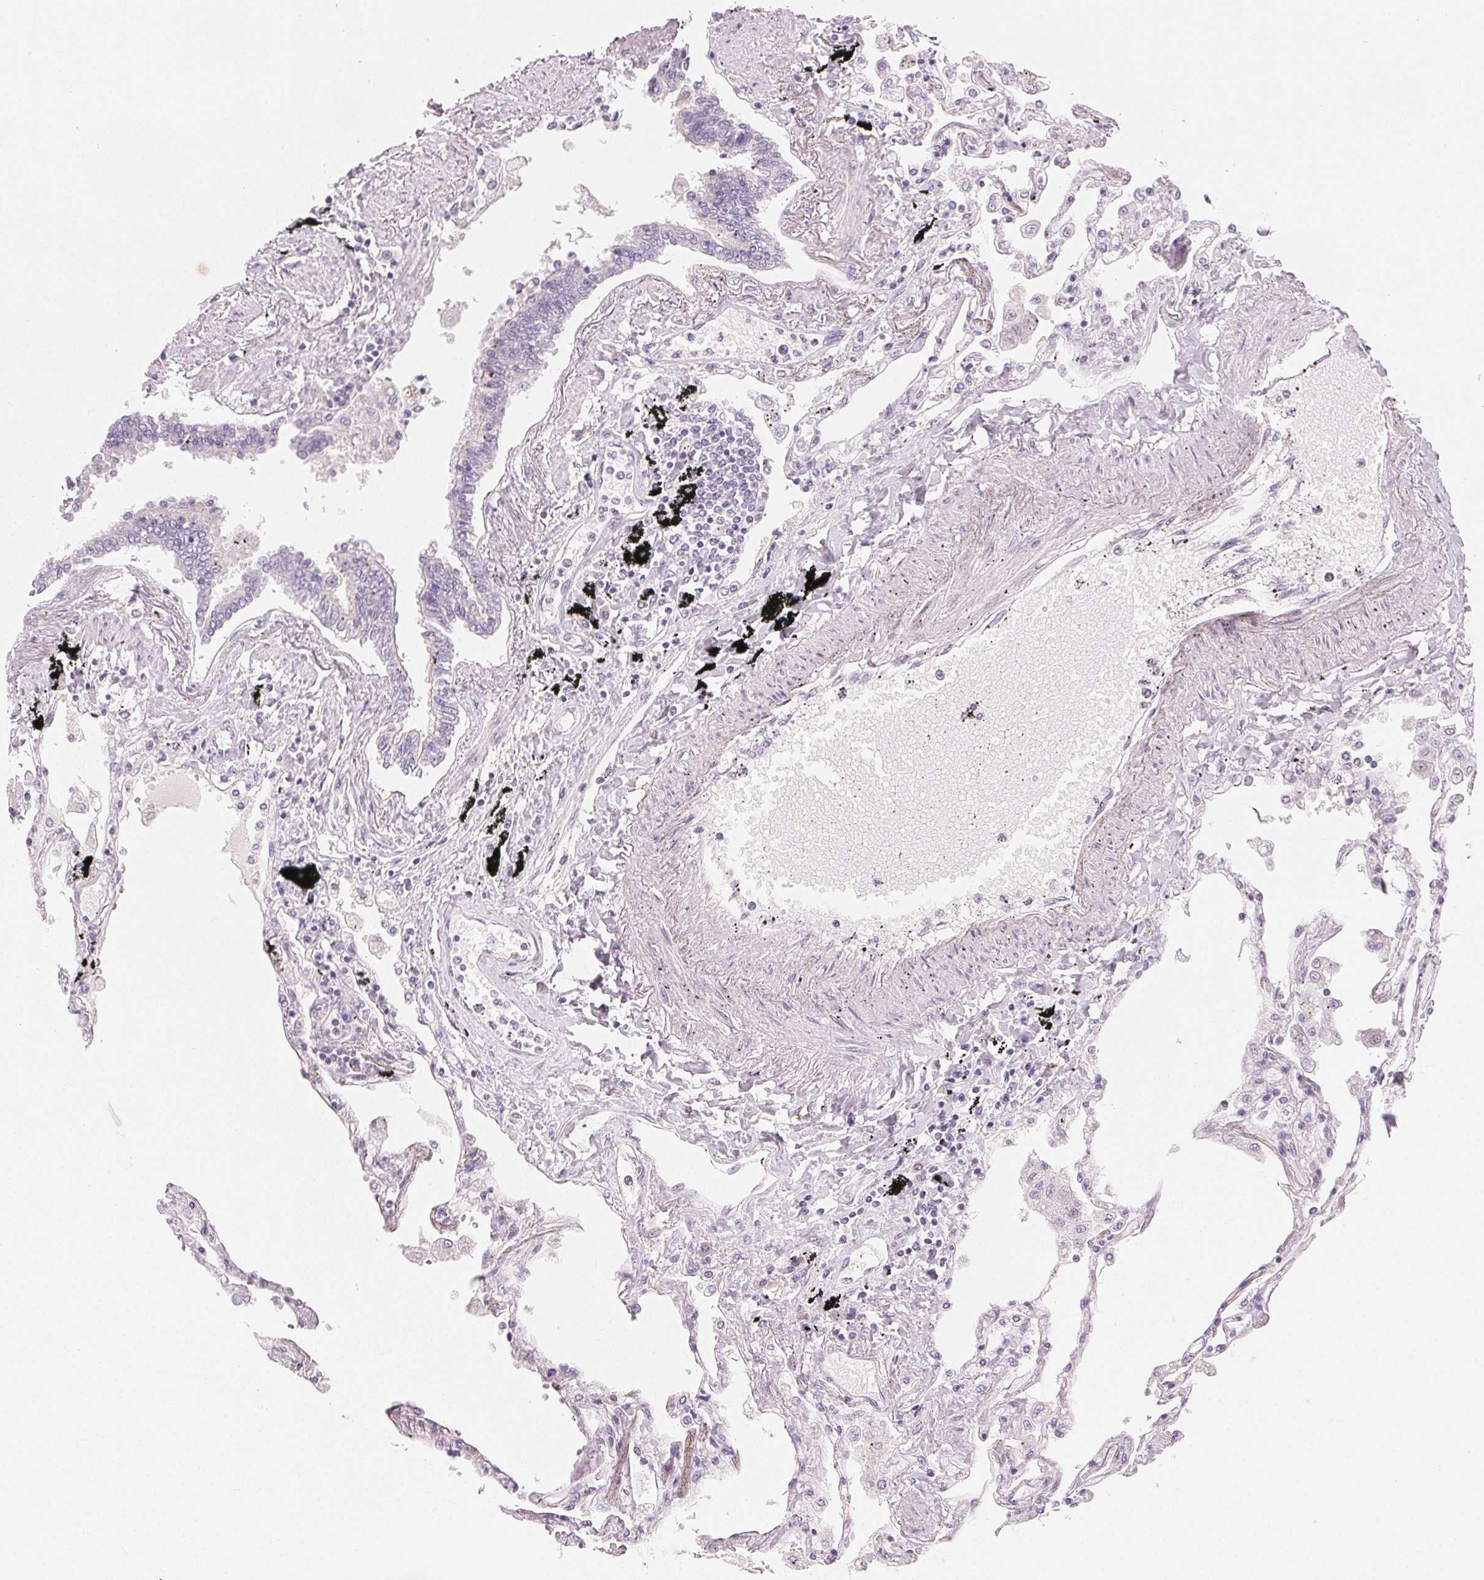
{"staining": {"intensity": "negative", "quantity": "none", "location": "none"}, "tissue": "lung", "cell_type": "Alveolar cells", "image_type": "normal", "snomed": [{"axis": "morphology", "description": "Normal tissue, NOS"}, {"axis": "morphology", "description": "Adenocarcinoma, NOS"}, {"axis": "topography", "description": "Cartilage tissue"}, {"axis": "topography", "description": "Lung"}], "caption": "Normal lung was stained to show a protein in brown. There is no significant positivity in alveolar cells.", "gene": "MYBL1", "patient": {"sex": "female", "age": 67}}